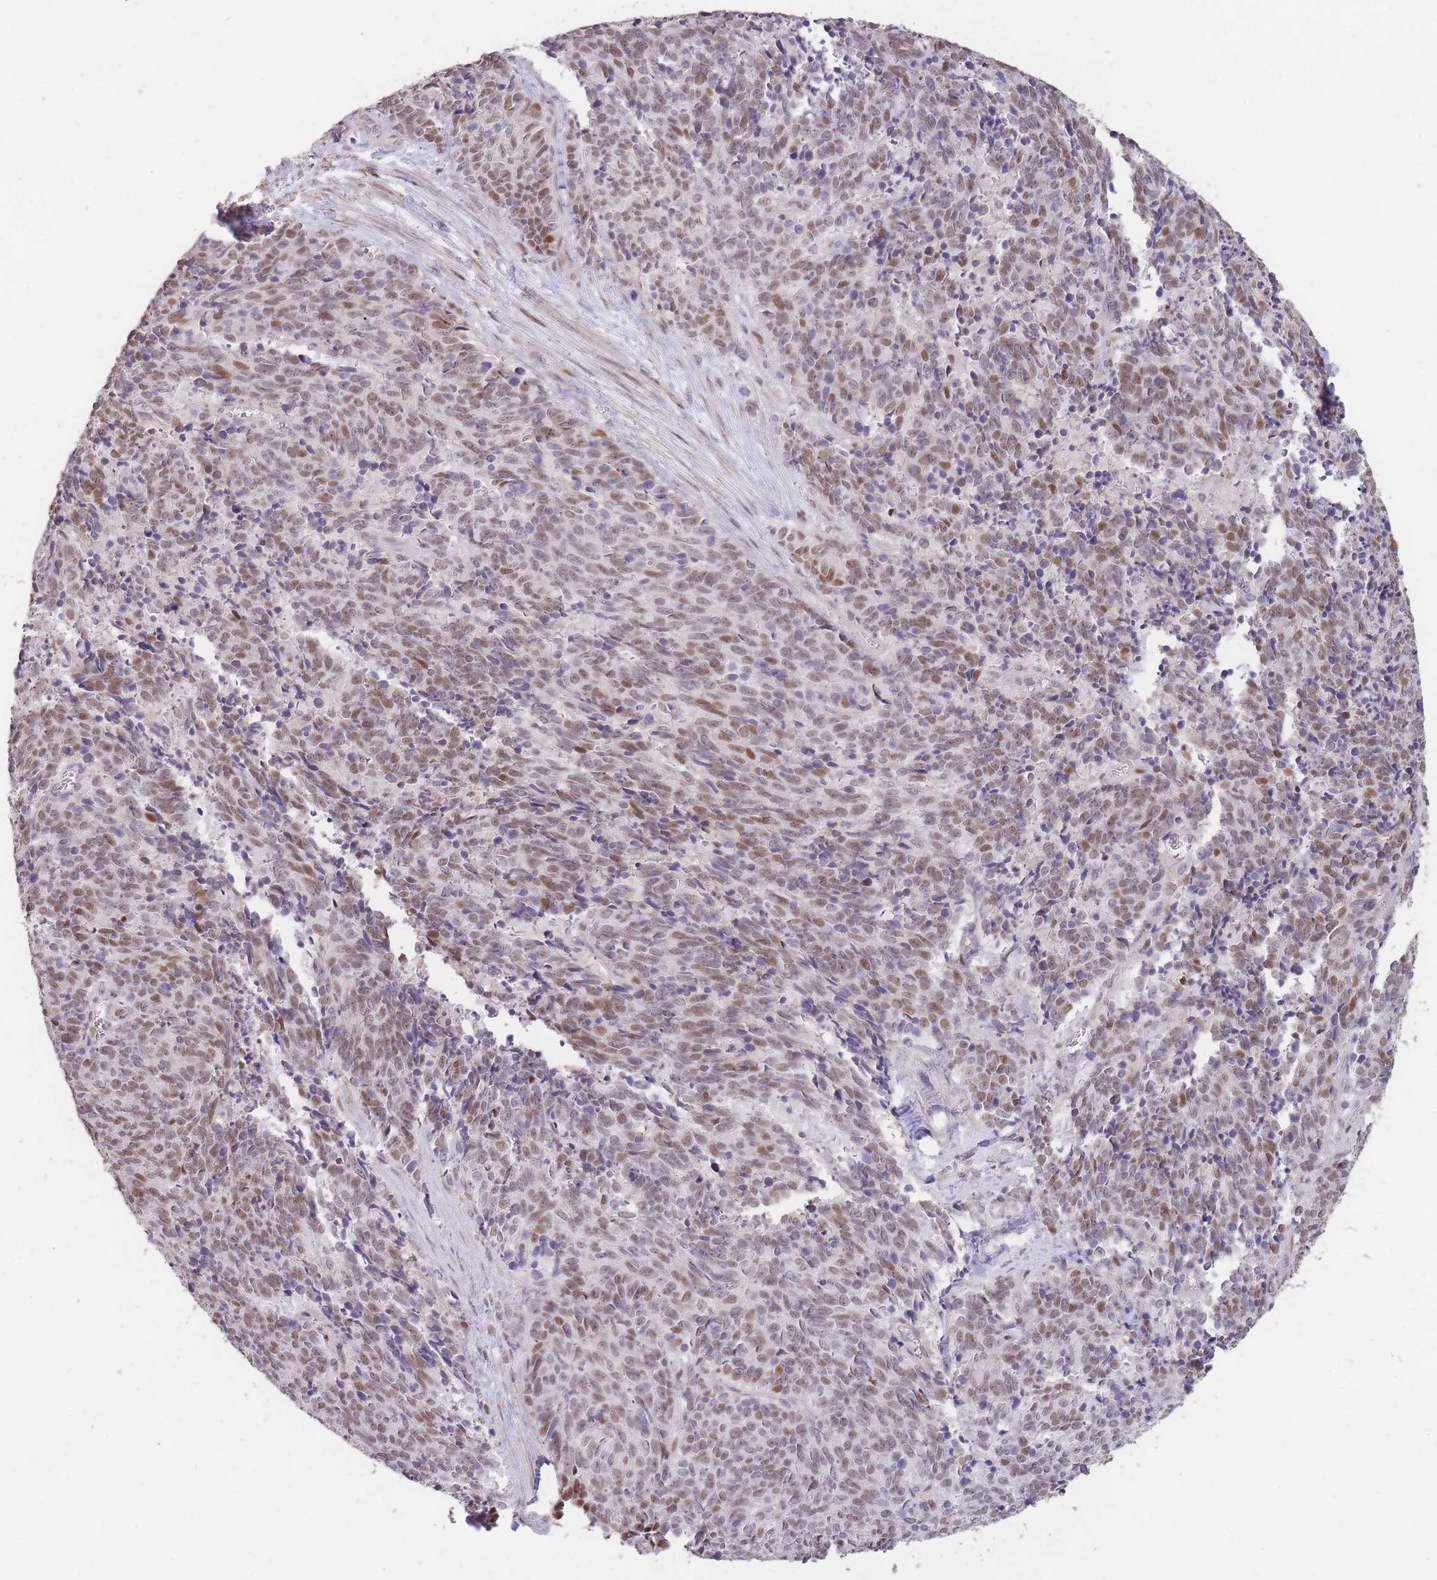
{"staining": {"intensity": "moderate", "quantity": "25%-75%", "location": "nuclear"}, "tissue": "cervical cancer", "cell_type": "Tumor cells", "image_type": "cancer", "snomed": [{"axis": "morphology", "description": "Squamous cell carcinoma, NOS"}, {"axis": "topography", "description": "Cervix"}], "caption": "This micrograph exhibits IHC staining of human squamous cell carcinoma (cervical), with medium moderate nuclear staining in approximately 25%-75% of tumor cells.", "gene": "RGS14", "patient": {"sex": "female", "age": 29}}